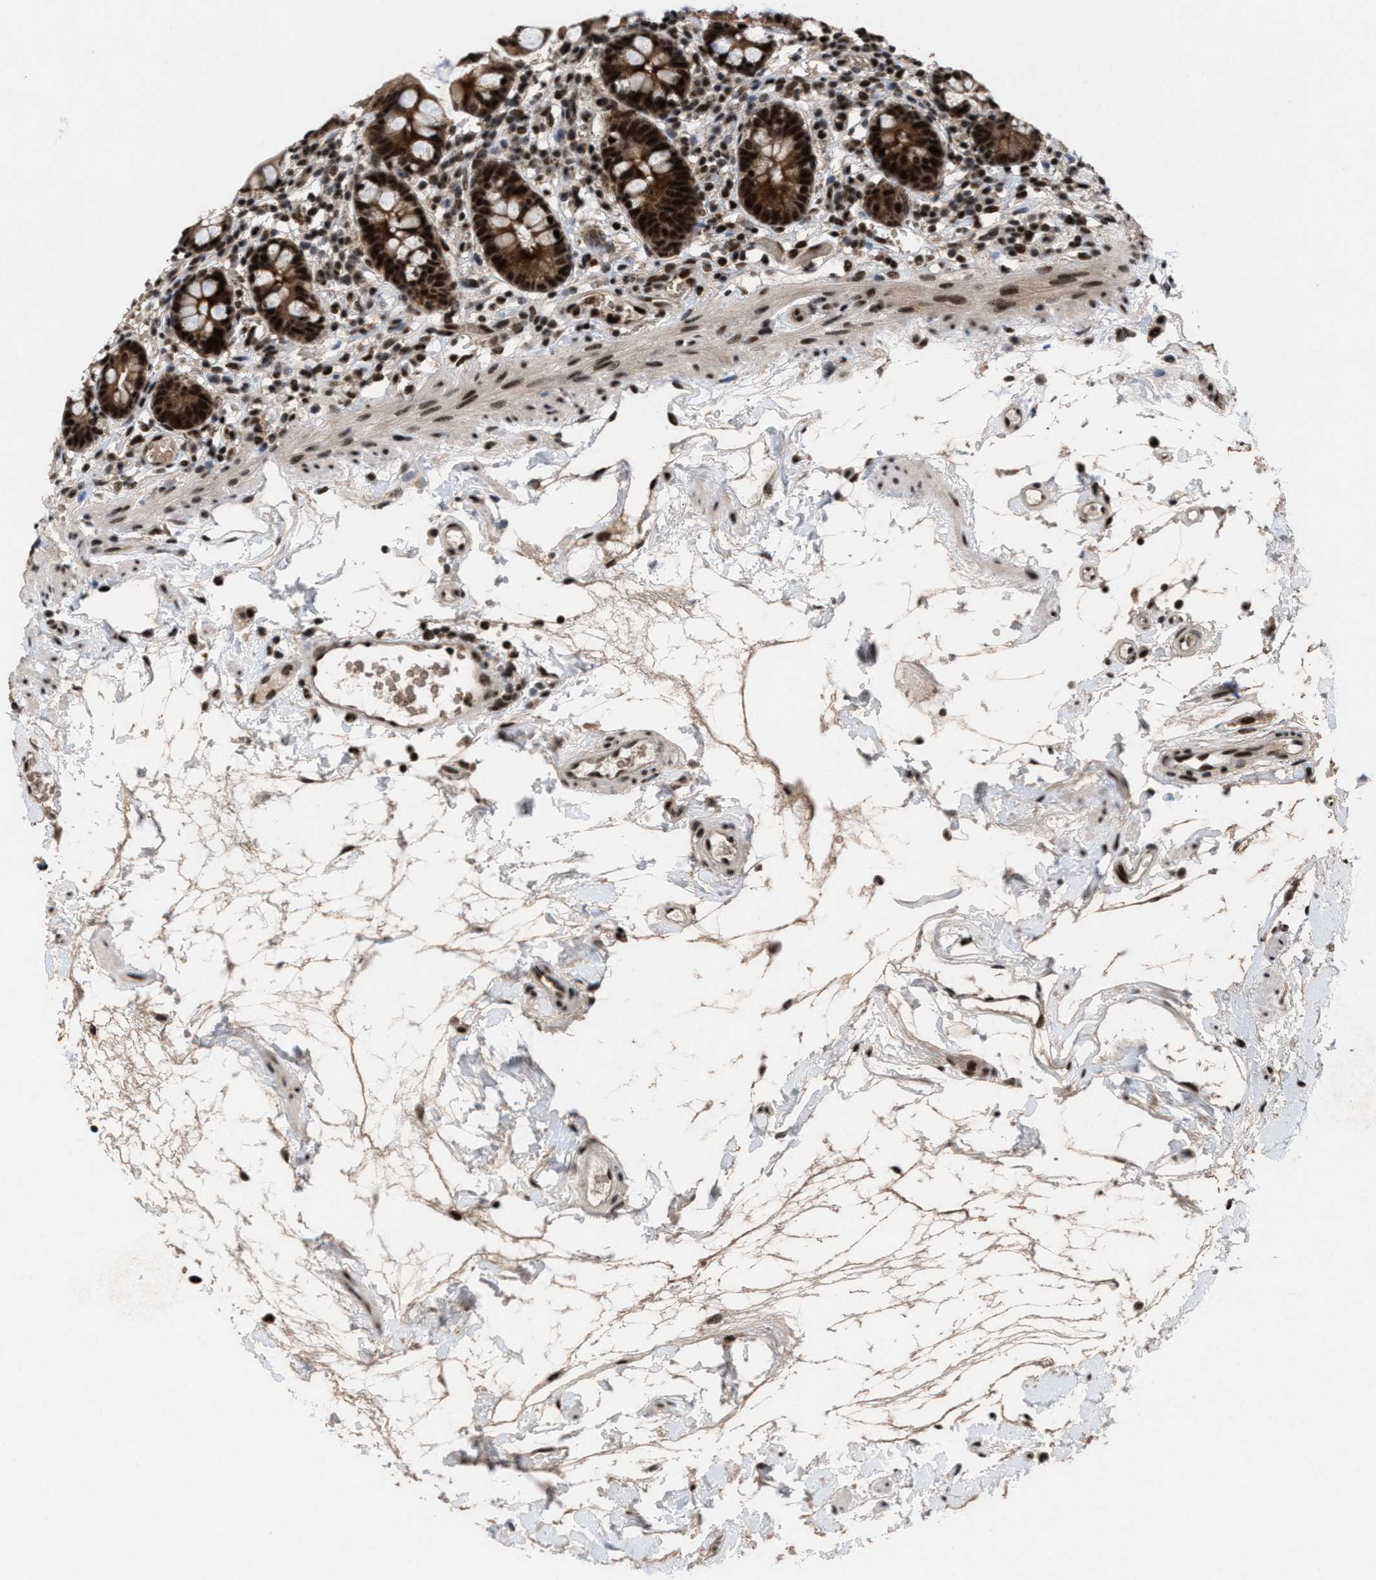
{"staining": {"intensity": "strong", "quantity": ">75%", "location": "cytoplasmic/membranous,nuclear"}, "tissue": "small intestine", "cell_type": "Glandular cells", "image_type": "normal", "snomed": [{"axis": "morphology", "description": "Normal tissue, NOS"}, {"axis": "topography", "description": "Small intestine"}], "caption": "Brown immunohistochemical staining in unremarkable human small intestine reveals strong cytoplasmic/membranous,nuclear positivity in about >75% of glandular cells.", "gene": "PRPF4", "patient": {"sex": "female", "age": 84}}